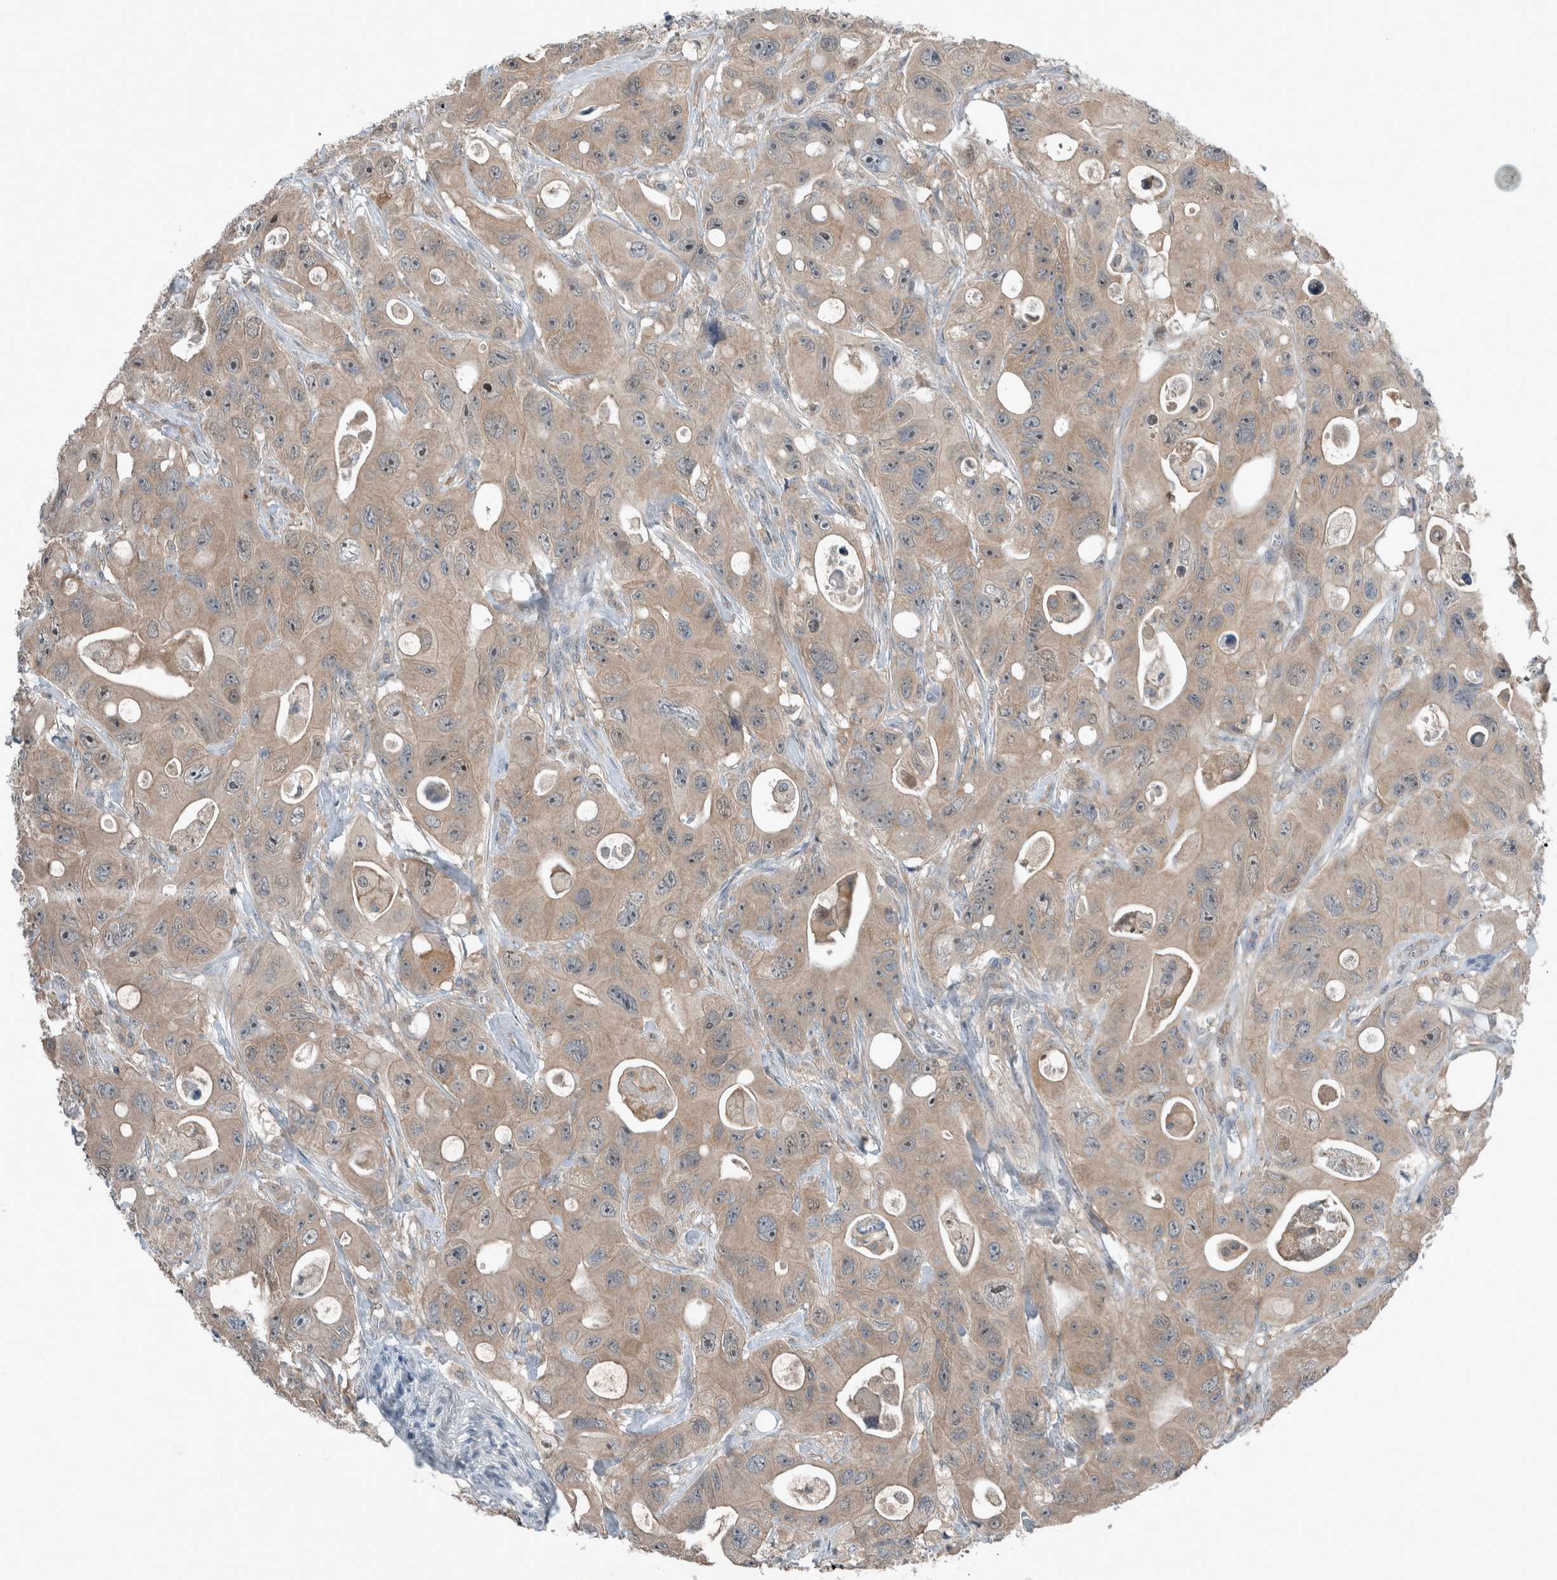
{"staining": {"intensity": "weak", "quantity": ">75%", "location": "cytoplasmic/membranous"}, "tissue": "colorectal cancer", "cell_type": "Tumor cells", "image_type": "cancer", "snomed": [{"axis": "morphology", "description": "Adenocarcinoma, NOS"}, {"axis": "topography", "description": "Colon"}], "caption": "The histopathology image shows a brown stain indicating the presence of a protein in the cytoplasmic/membranous of tumor cells in colorectal cancer (adenocarcinoma).", "gene": "RALGDS", "patient": {"sex": "female", "age": 46}}